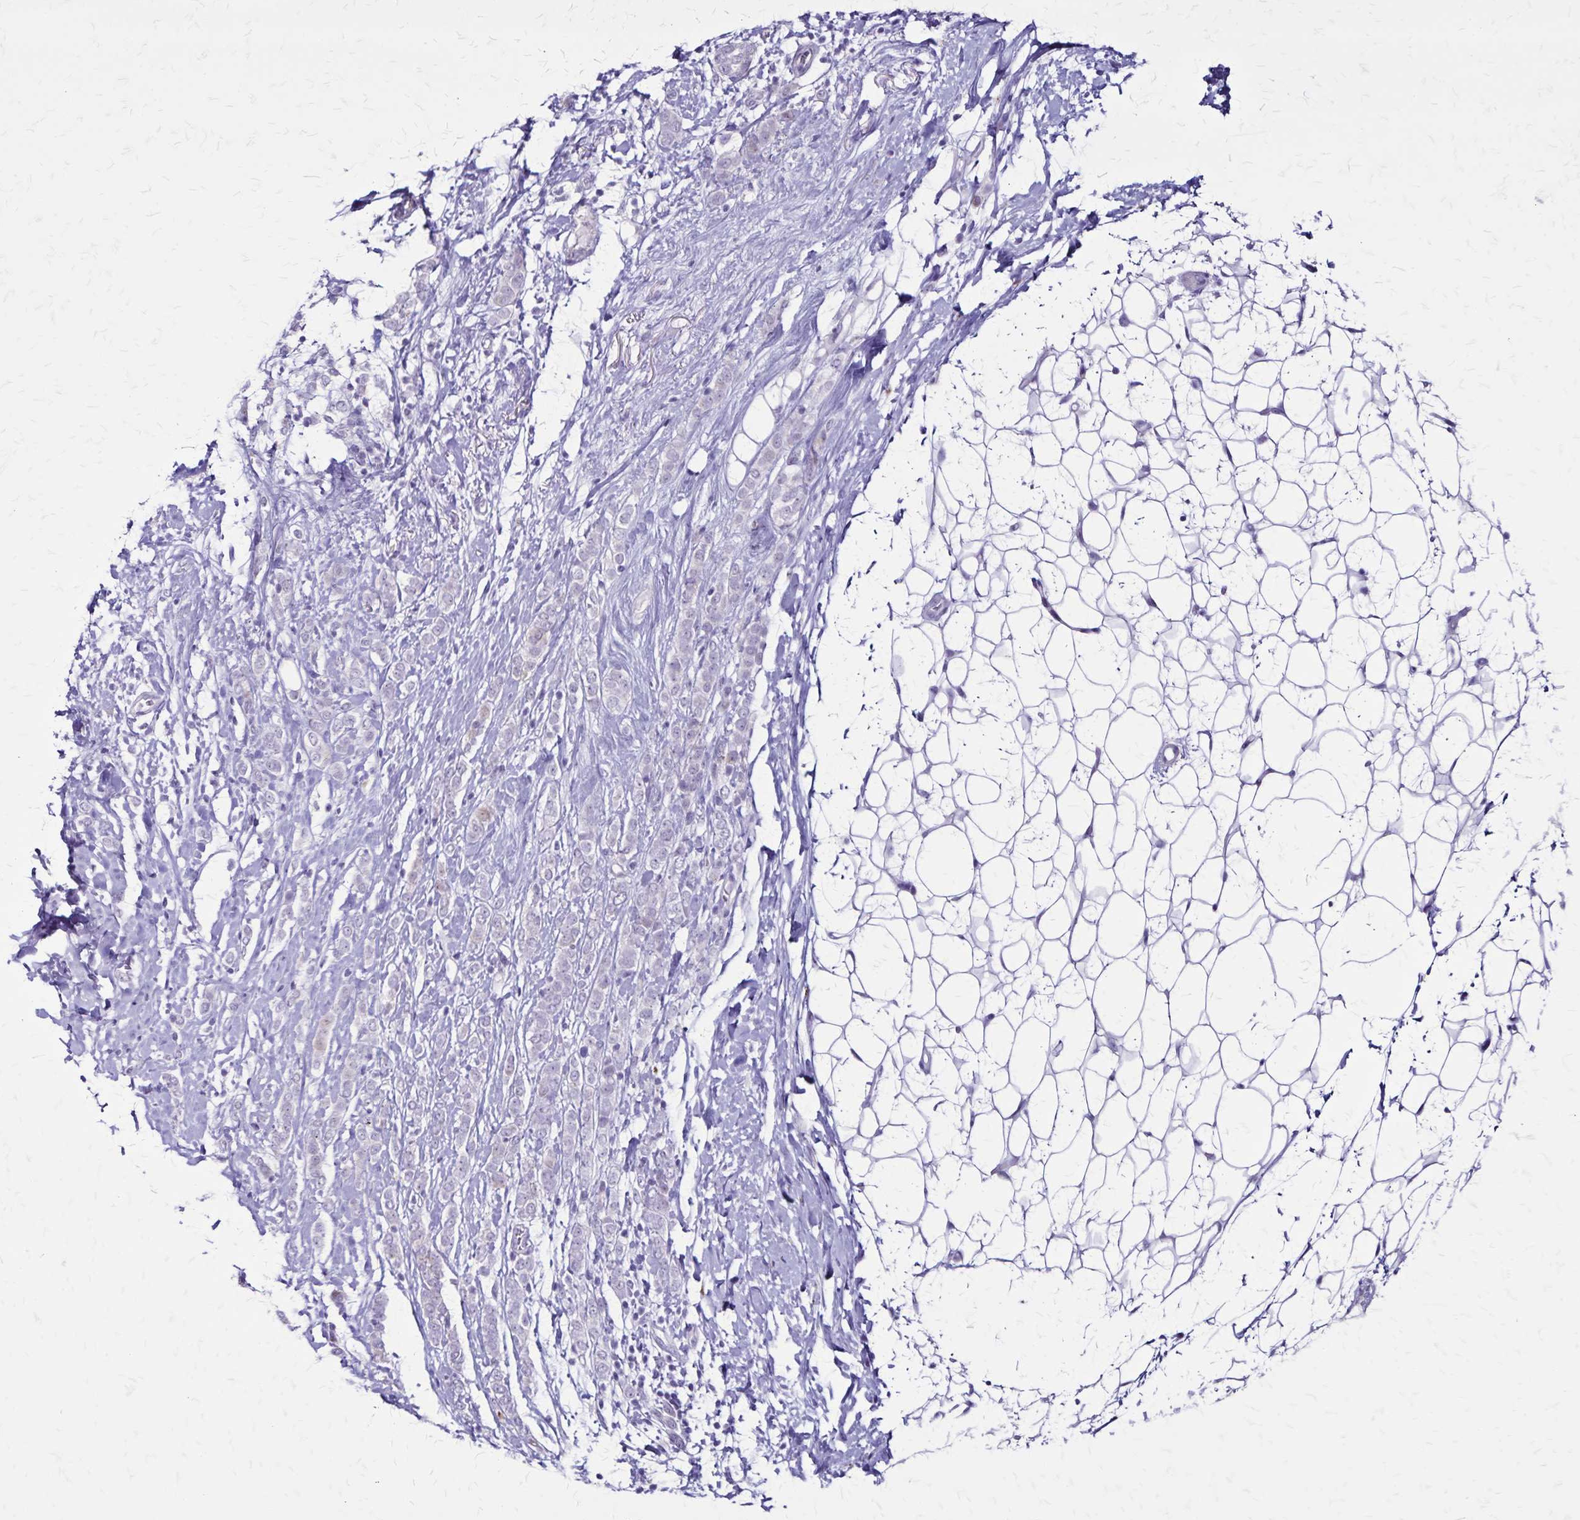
{"staining": {"intensity": "negative", "quantity": "none", "location": "none"}, "tissue": "breast cancer", "cell_type": "Tumor cells", "image_type": "cancer", "snomed": [{"axis": "morphology", "description": "Lobular carcinoma"}, {"axis": "topography", "description": "Breast"}], "caption": "Immunohistochemistry (IHC) photomicrograph of breast cancer (lobular carcinoma) stained for a protein (brown), which displays no staining in tumor cells.", "gene": "OR51B5", "patient": {"sex": "female", "age": 49}}